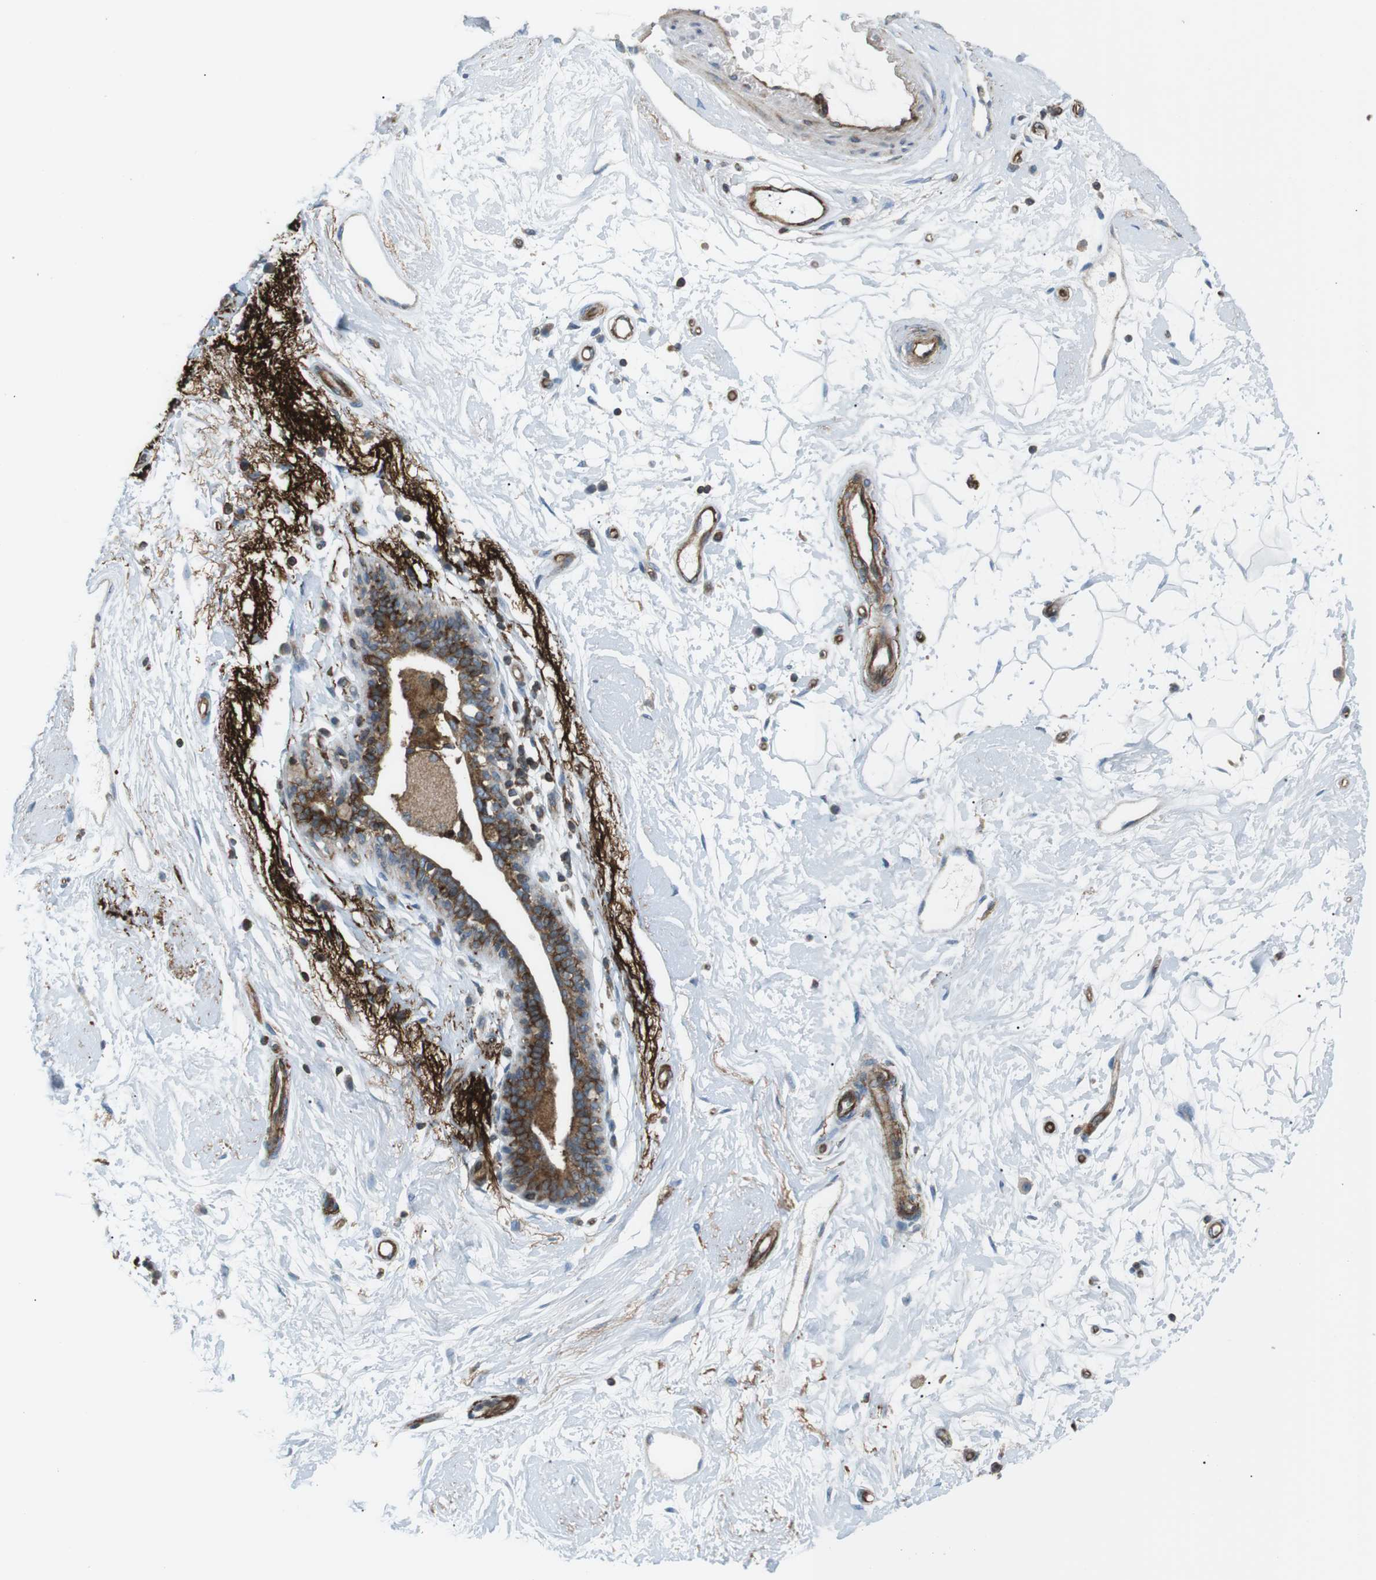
{"staining": {"intensity": "negative", "quantity": "none", "location": "none"}, "tissue": "breast", "cell_type": "Adipocytes", "image_type": "normal", "snomed": [{"axis": "morphology", "description": "Normal tissue, NOS"}, {"axis": "morphology", "description": "Lobular carcinoma"}, {"axis": "topography", "description": "Breast"}], "caption": "Unremarkable breast was stained to show a protein in brown. There is no significant expression in adipocytes. (DAB IHC, high magnification).", "gene": "FLII", "patient": {"sex": "female", "age": 59}}